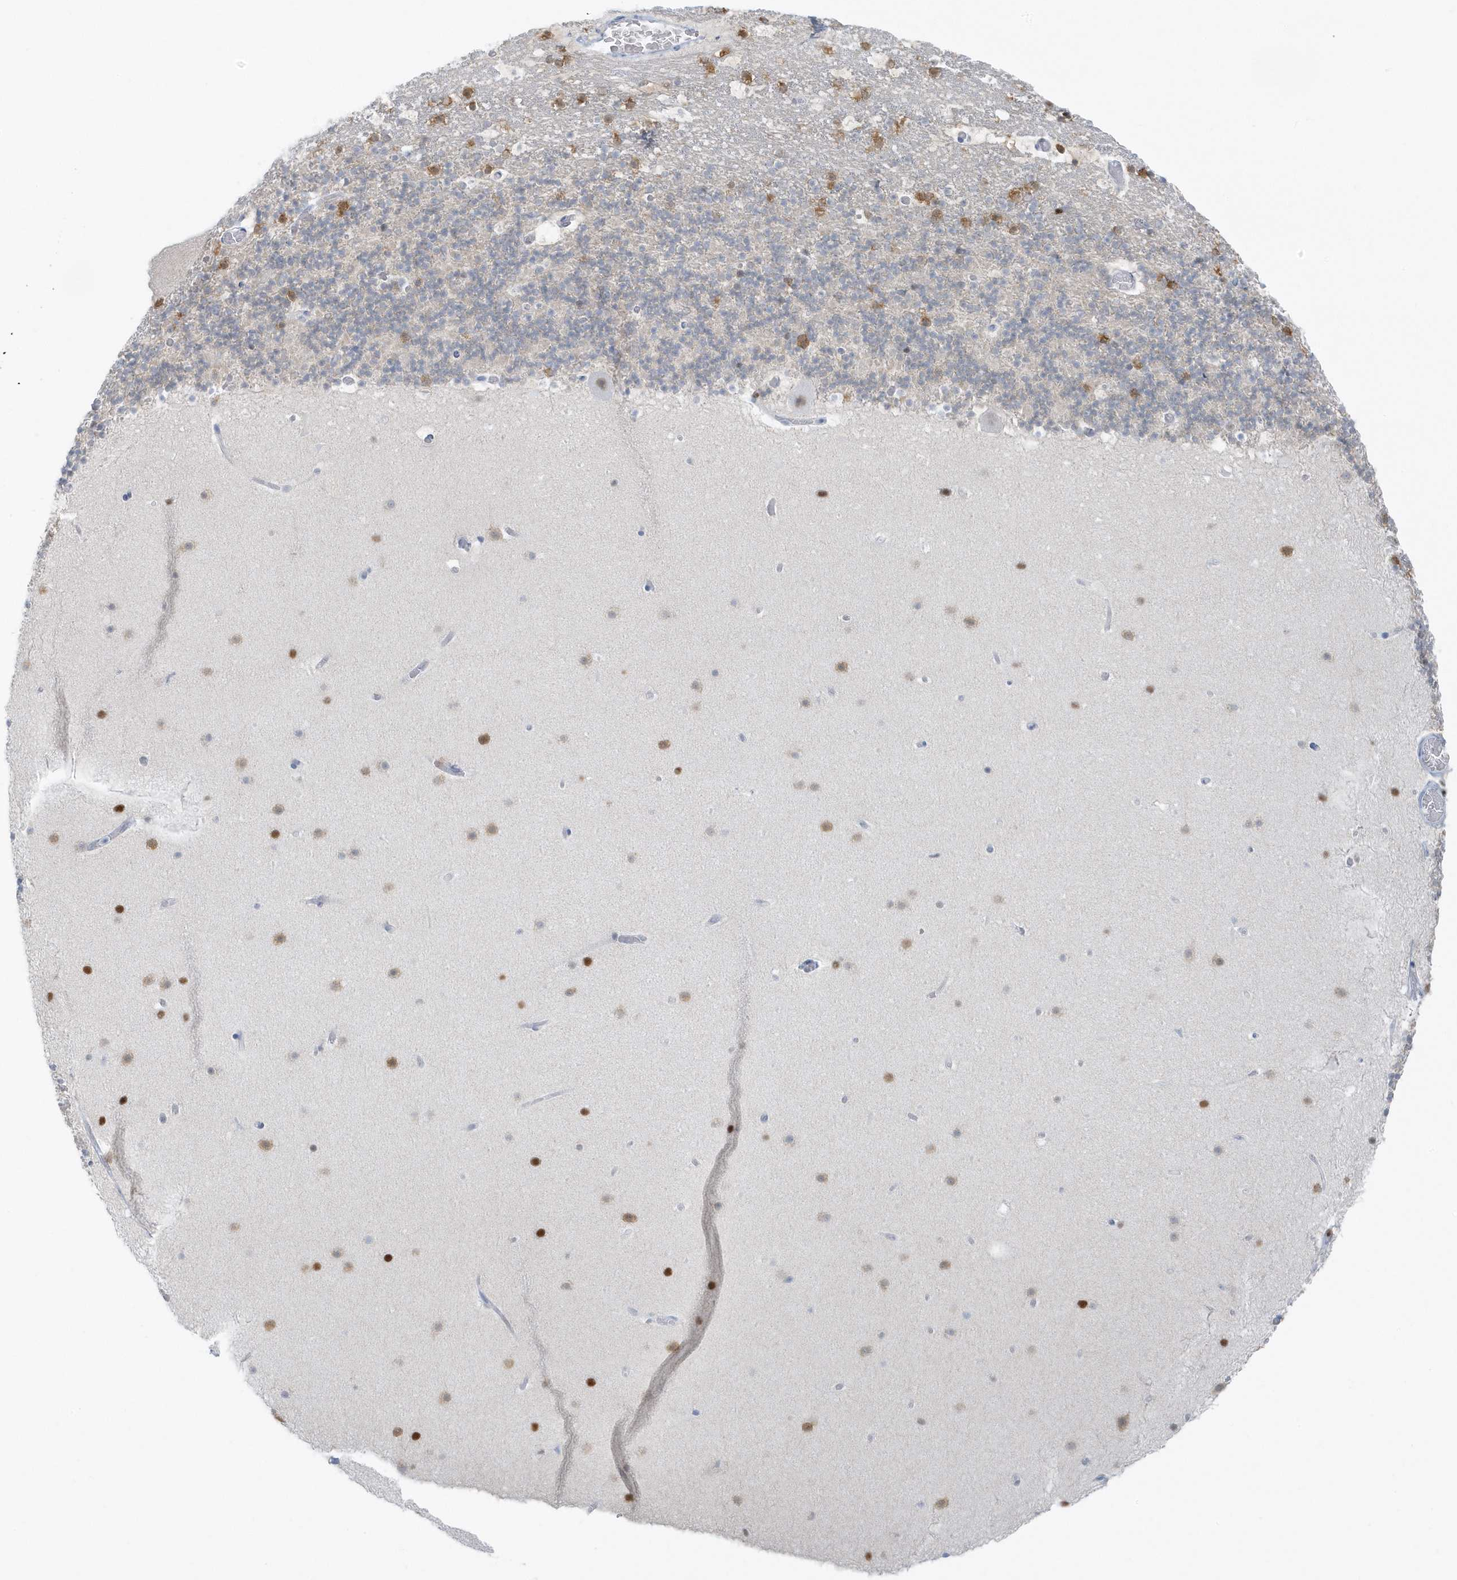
{"staining": {"intensity": "negative", "quantity": "none", "location": "none"}, "tissue": "cerebellum", "cell_type": "Cells in granular layer", "image_type": "normal", "snomed": [{"axis": "morphology", "description": "Normal tissue, NOS"}, {"axis": "topography", "description": "Cerebellum"}], "caption": "Immunohistochemical staining of unremarkable cerebellum reveals no significant expression in cells in granular layer. The staining was performed using DAB (3,3'-diaminobenzidine) to visualize the protein expression in brown, while the nuclei were stained in blue with hematoxylin (Magnification: 20x).", "gene": "SMIM34", "patient": {"sex": "male", "age": 57}}